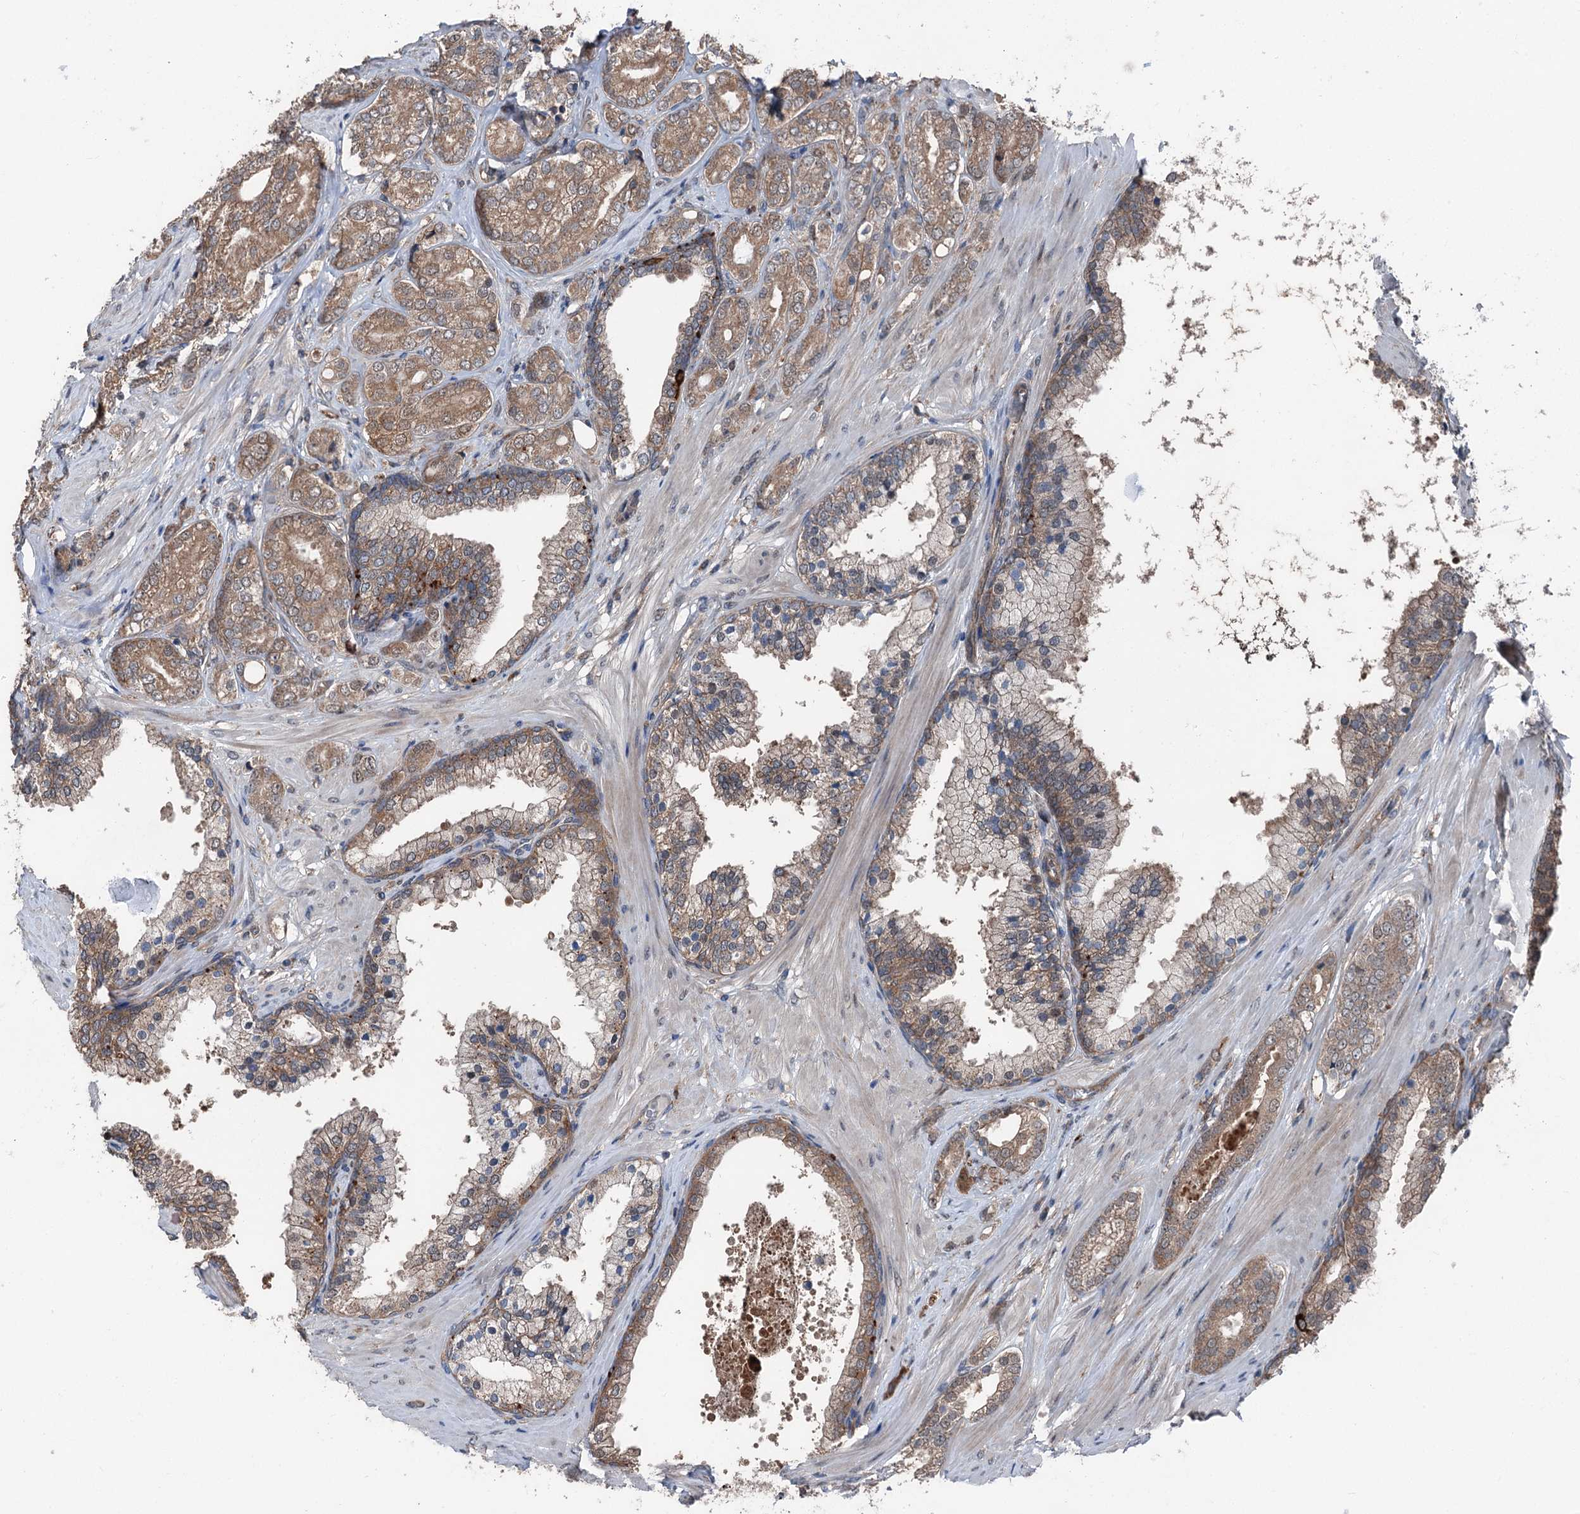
{"staining": {"intensity": "moderate", "quantity": ">75%", "location": "cytoplasmic/membranous"}, "tissue": "prostate cancer", "cell_type": "Tumor cells", "image_type": "cancer", "snomed": [{"axis": "morphology", "description": "Adenocarcinoma, High grade"}, {"axis": "topography", "description": "Prostate"}], "caption": "Protein staining demonstrates moderate cytoplasmic/membranous expression in about >75% of tumor cells in prostate high-grade adenocarcinoma.", "gene": "PSMD13", "patient": {"sex": "male", "age": 60}}